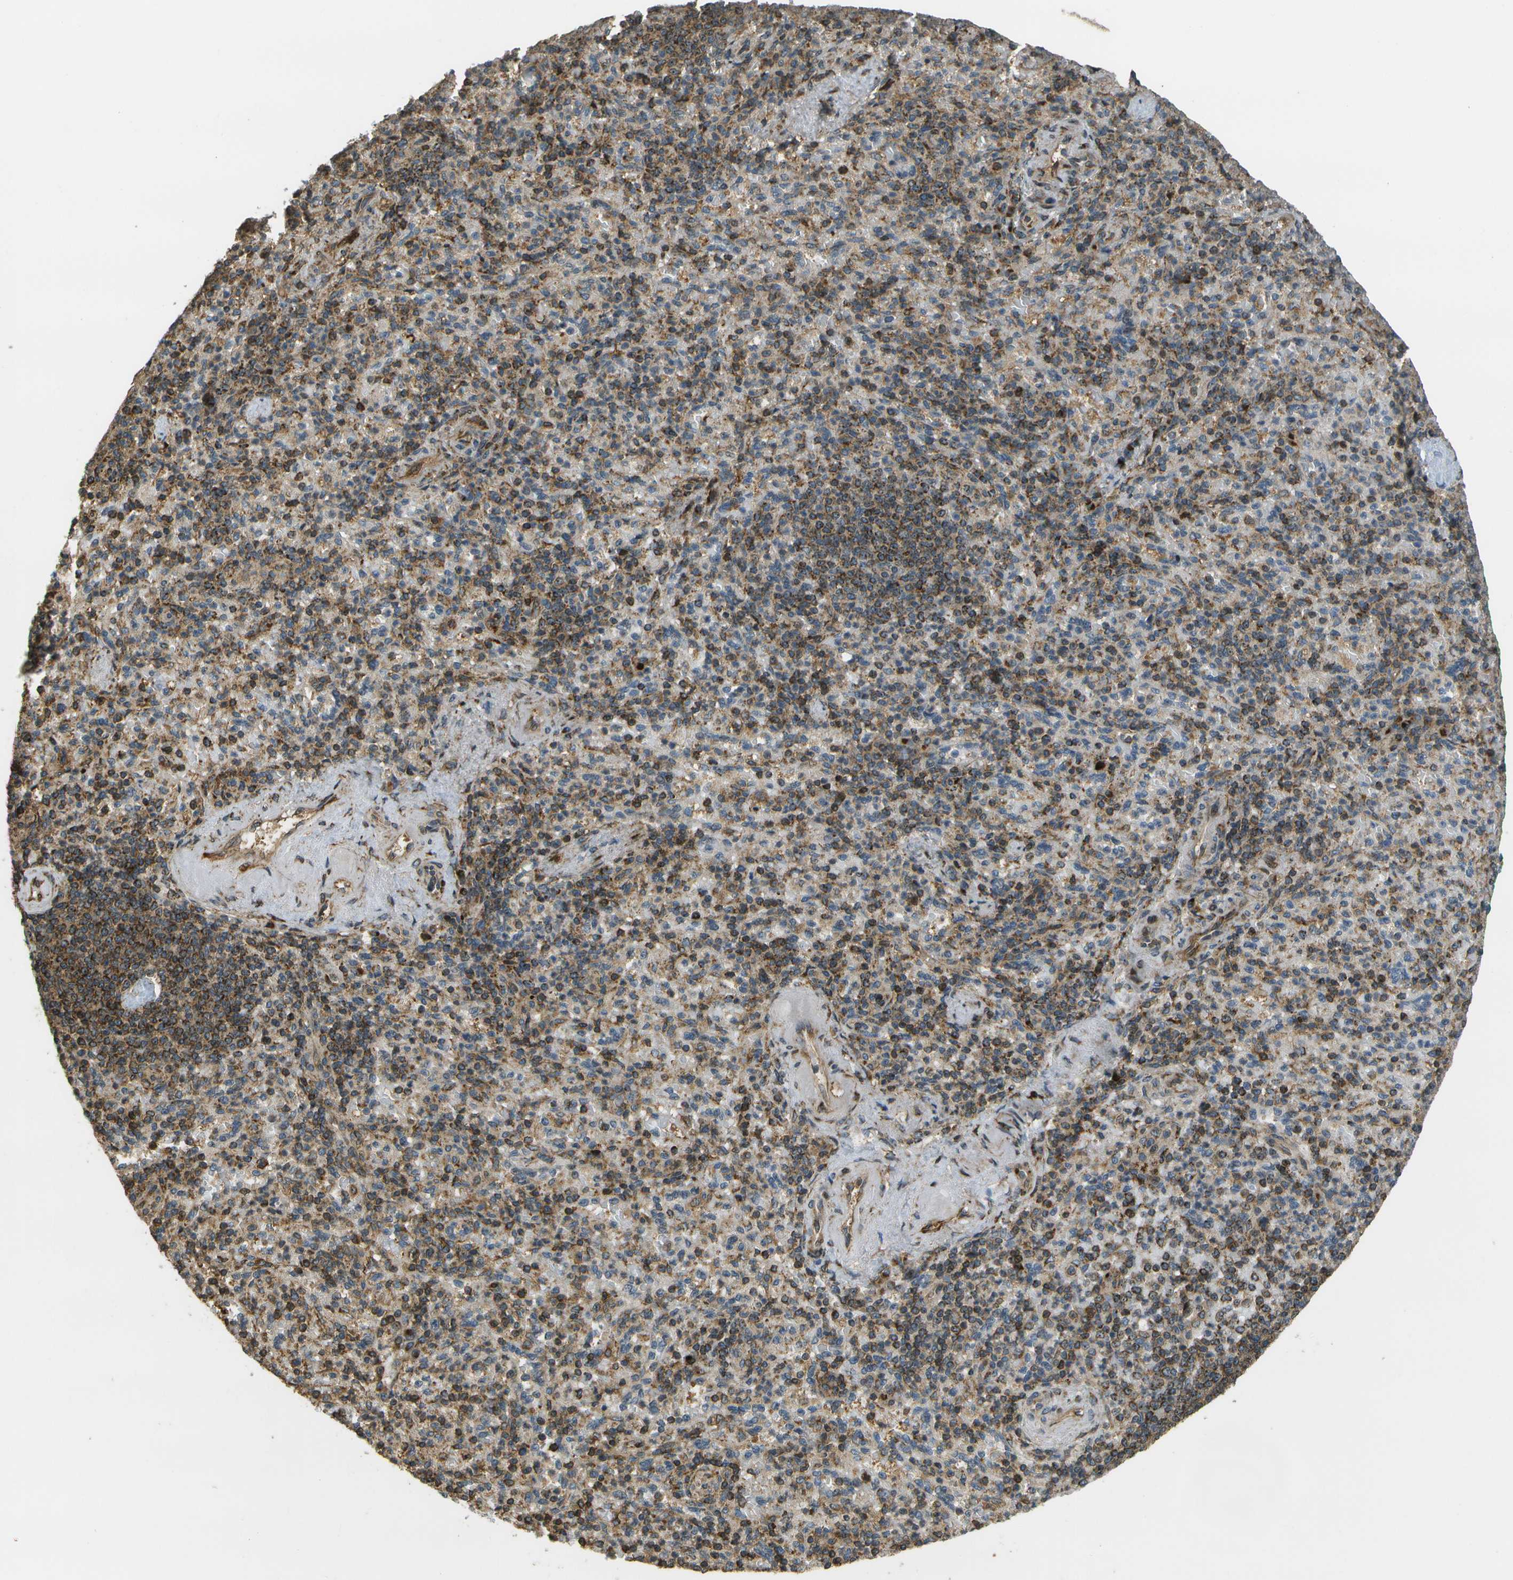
{"staining": {"intensity": "moderate", "quantity": ">75%", "location": "cytoplasmic/membranous"}, "tissue": "spleen", "cell_type": "Cells in red pulp", "image_type": "normal", "snomed": [{"axis": "morphology", "description": "Normal tissue, NOS"}, {"axis": "topography", "description": "Spleen"}], "caption": "A brown stain labels moderate cytoplasmic/membranous staining of a protein in cells in red pulp of normal spleen.", "gene": "LRP12", "patient": {"sex": "female", "age": 74}}